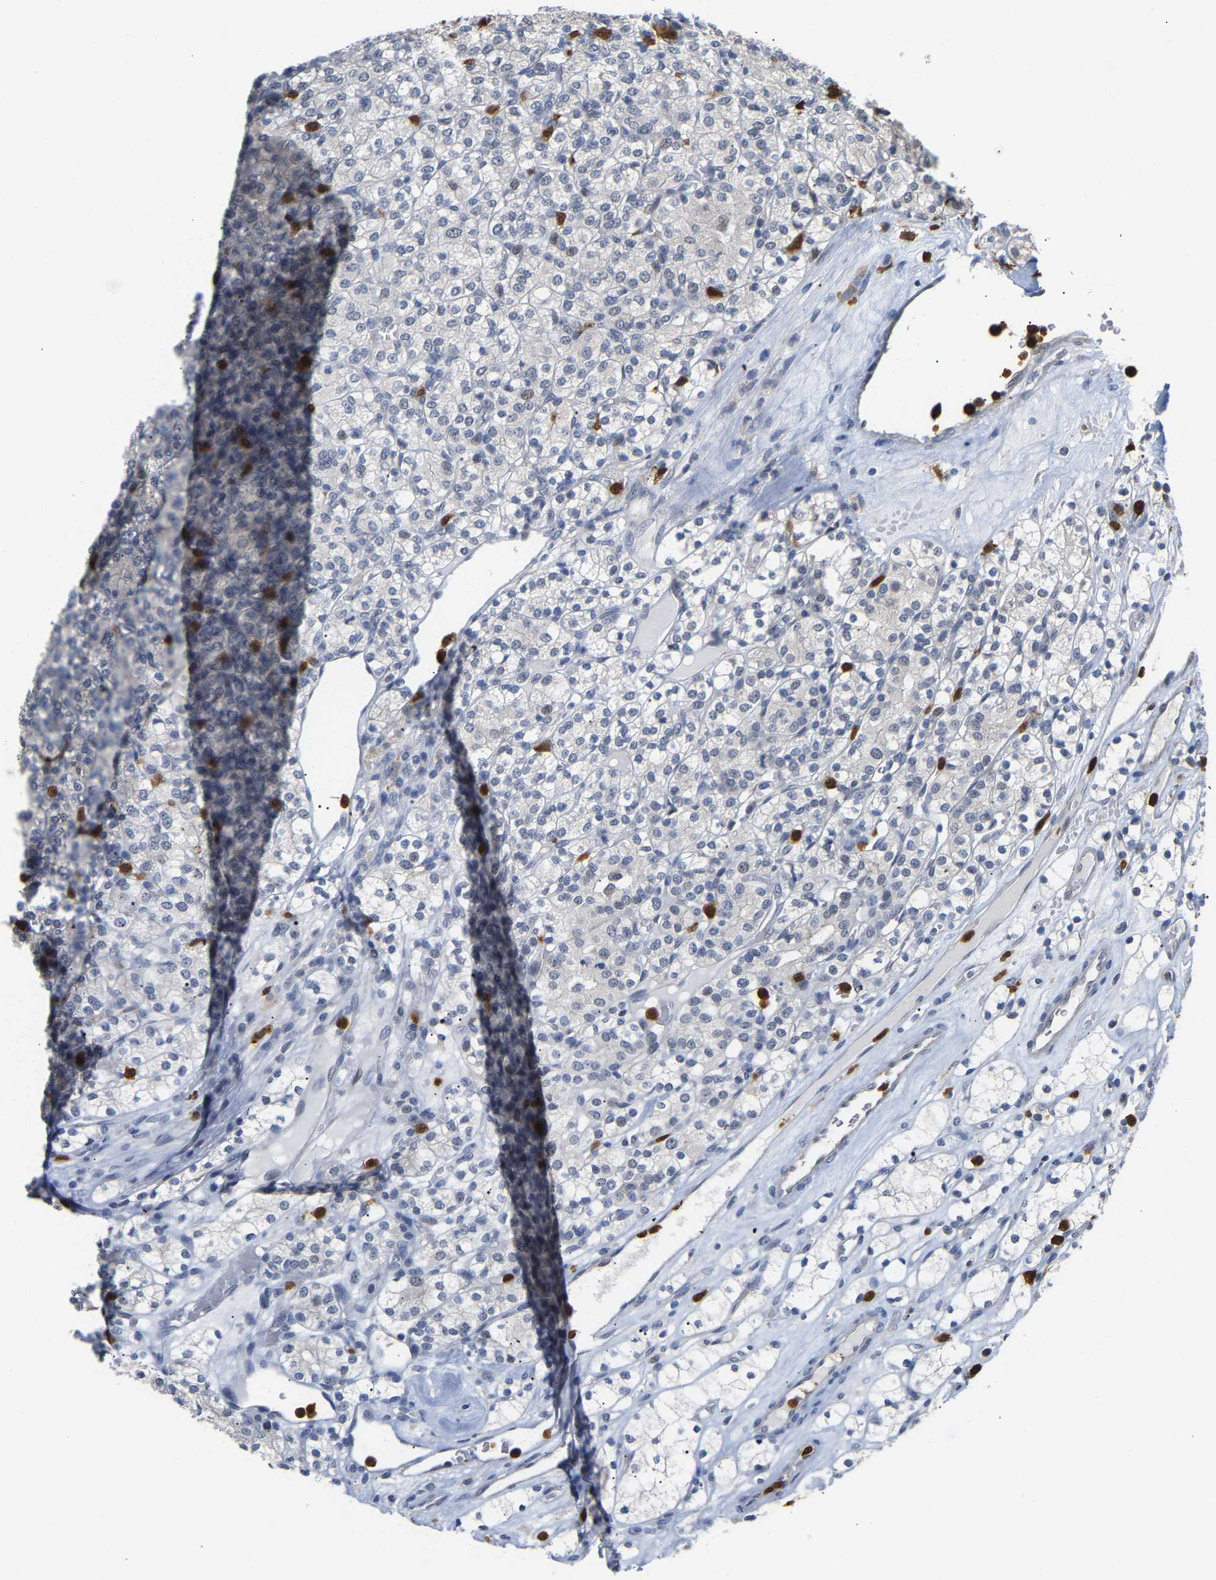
{"staining": {"intensity": "negative", "quantity": "none", "location": "none"}, "tissue": "renal cancer", "cell_type": "Tumor cells", "image_type": "cancer", "snomed": [{"axis": "morphology", "description": "Adenocarcinoma, NOS"}, {"axis": "topography", "description": "Kidney"}], "caption": "A micrograph of human renal adenocarcinoma is negative for staining in tumor cells. (Stains: DAB immunohistochemistry (IHC) with hematoxylin counter stain, Microscopy: brightfield microscopy at high magnification).", "gene": "TDRD7", "patient": {"sex": "male", "age": 77}}